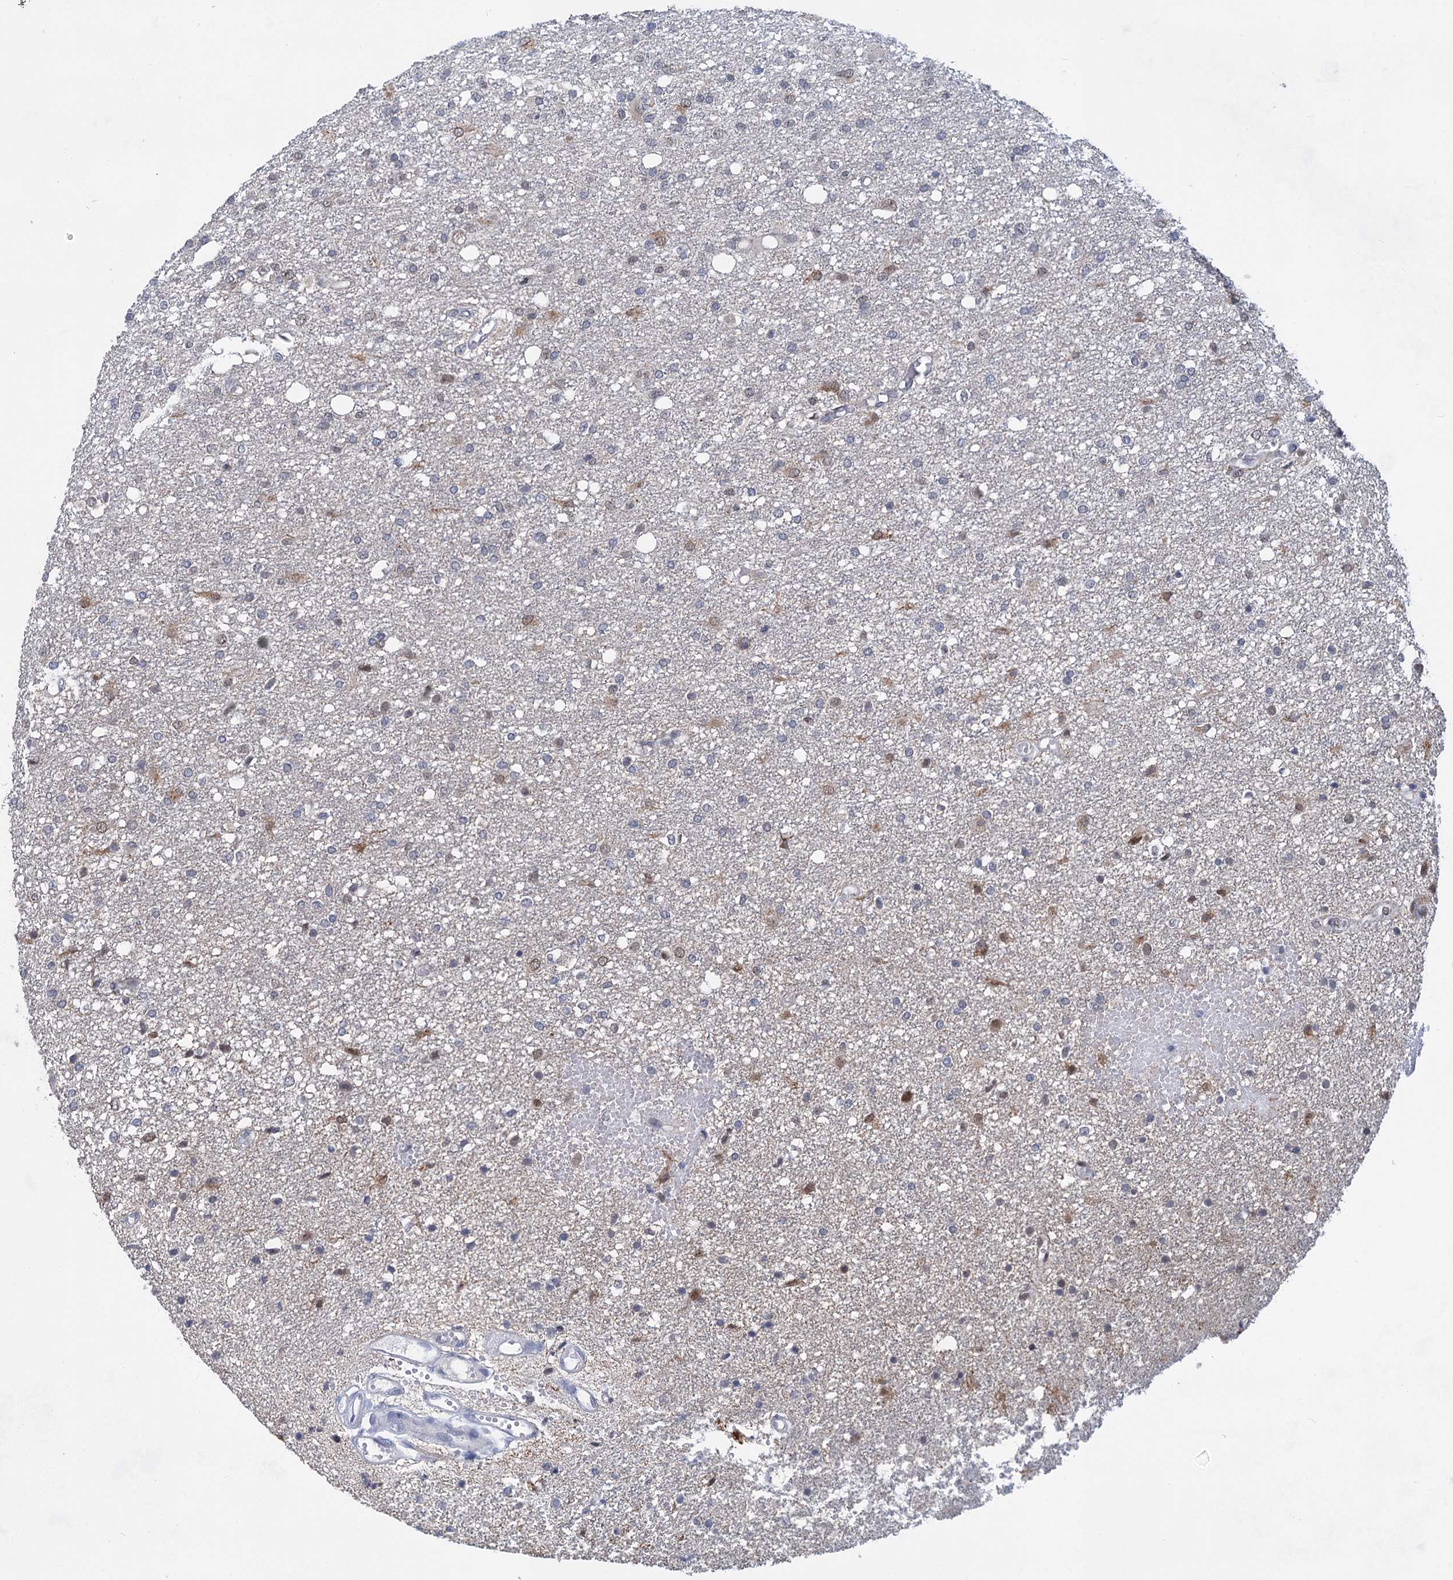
{"staining": {"intensity": "negative", "quantity": "none", "location": "none"}, "tissue": "glioma", "cell_type": "Tumor cells", "image_type": "cancer", "snomed": [{"axis": "morphology", "description": "Glioma, malignant, High grade"}, {"axis": "topography", "description": "Brain"}], "caption": "Protein analysis of glioma displays no significant staining in tumor cells.", "gene": "TTC17", "patient": {"sex": "female", "age": 59}}